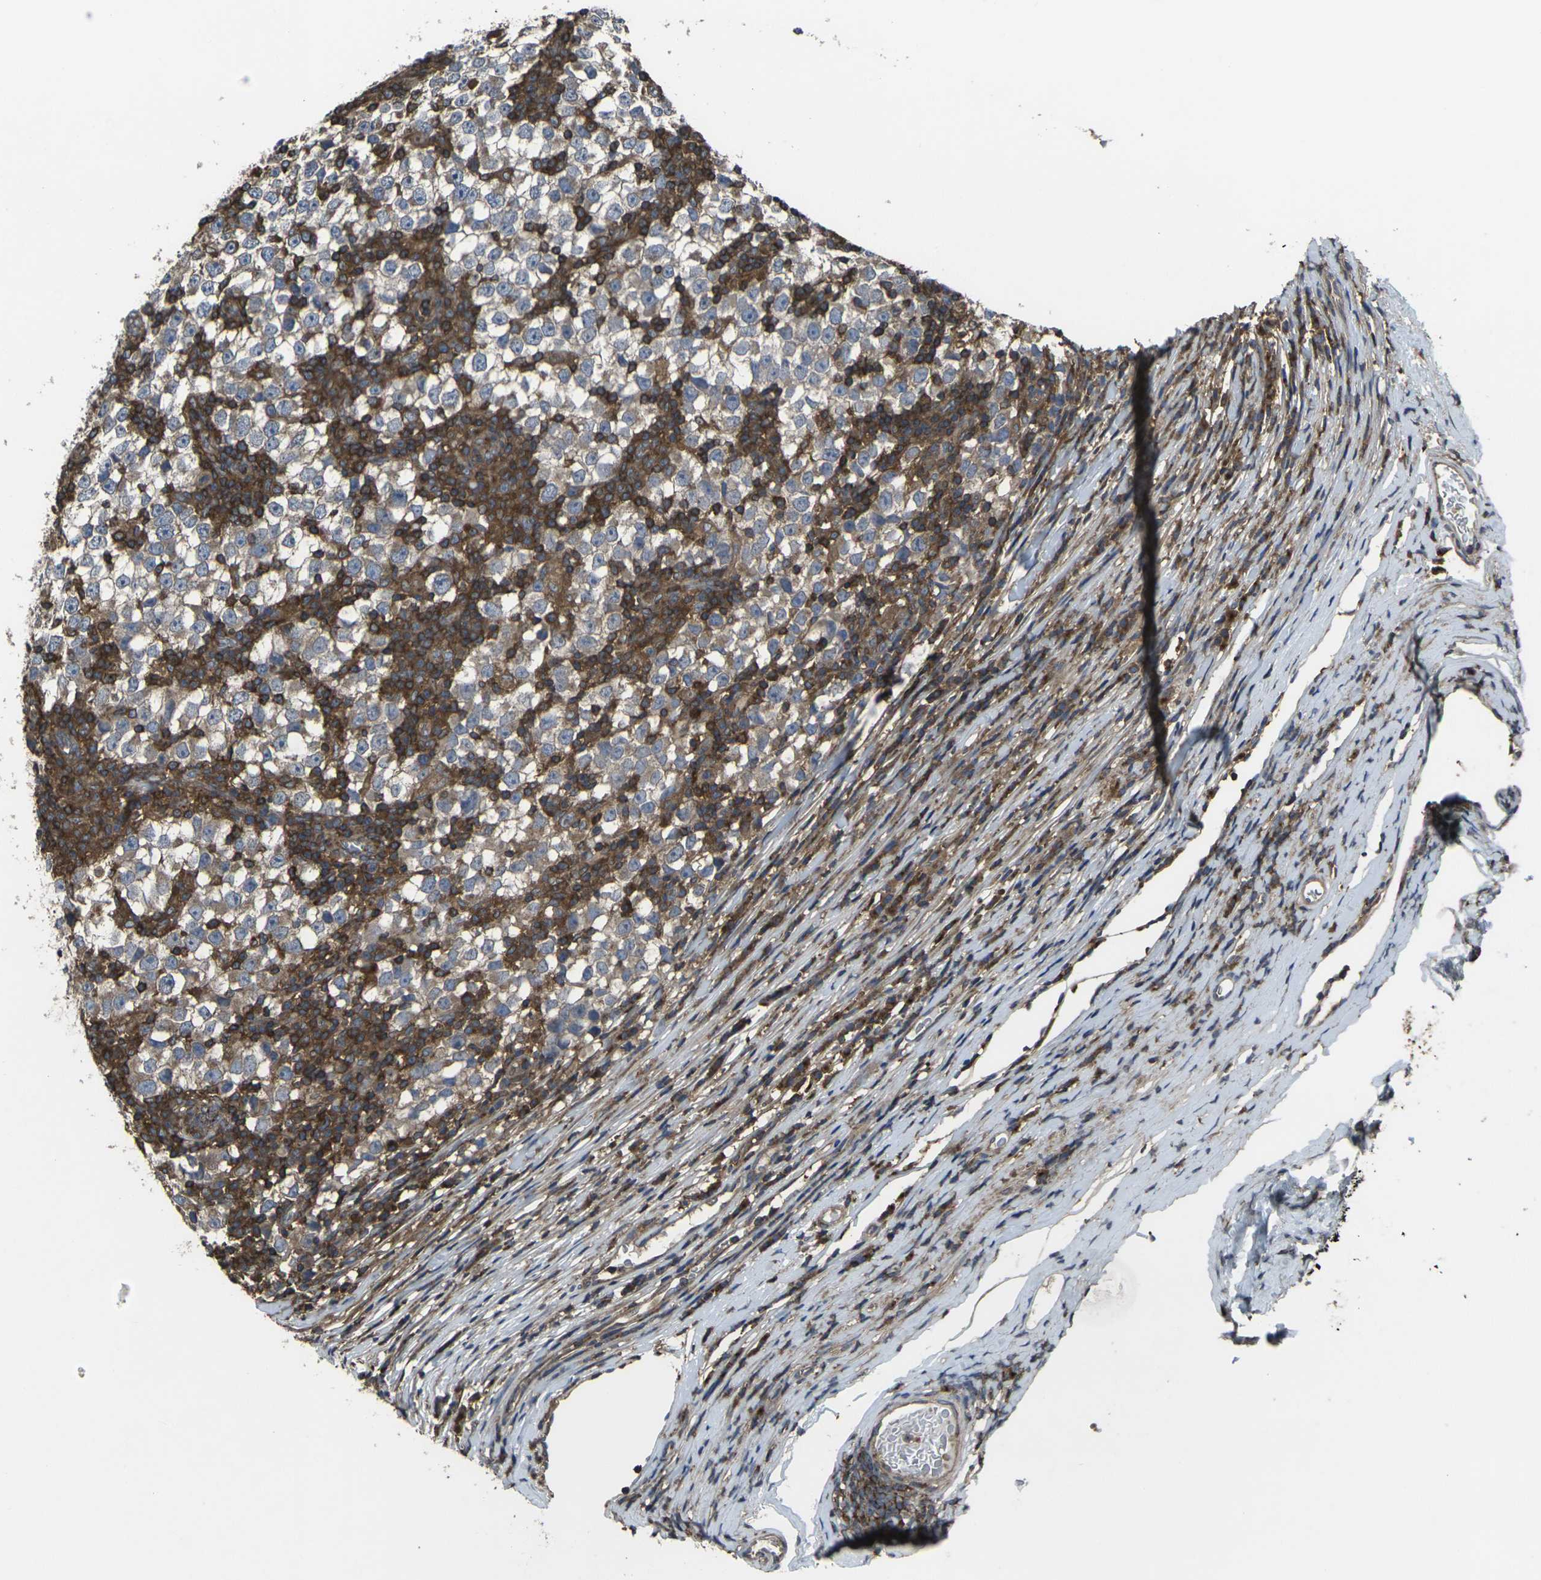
{"staining": {"intensity": "weak", "quantity": "<25%", "location": "cytoplasmic/membranous"}, "tissue": "testis cancer", "cell_type": "Tumor cells", "image_type": "cancer", "snomed": [{"axis": "morphology", "description": "Seminoma, NOS"}, {"axis": "topography", "description": "Testis"}], "caption": "High magnification brightfield microscopy of testis cancer (seminoma) stained with DAB (3,3'-diaminobenzidine) (brown) and counterstained with hematoxylin (blue): tumor cells show no significant staining.", "gene": "PRKACB", "patient": {"sex": "male", "age": 65}}